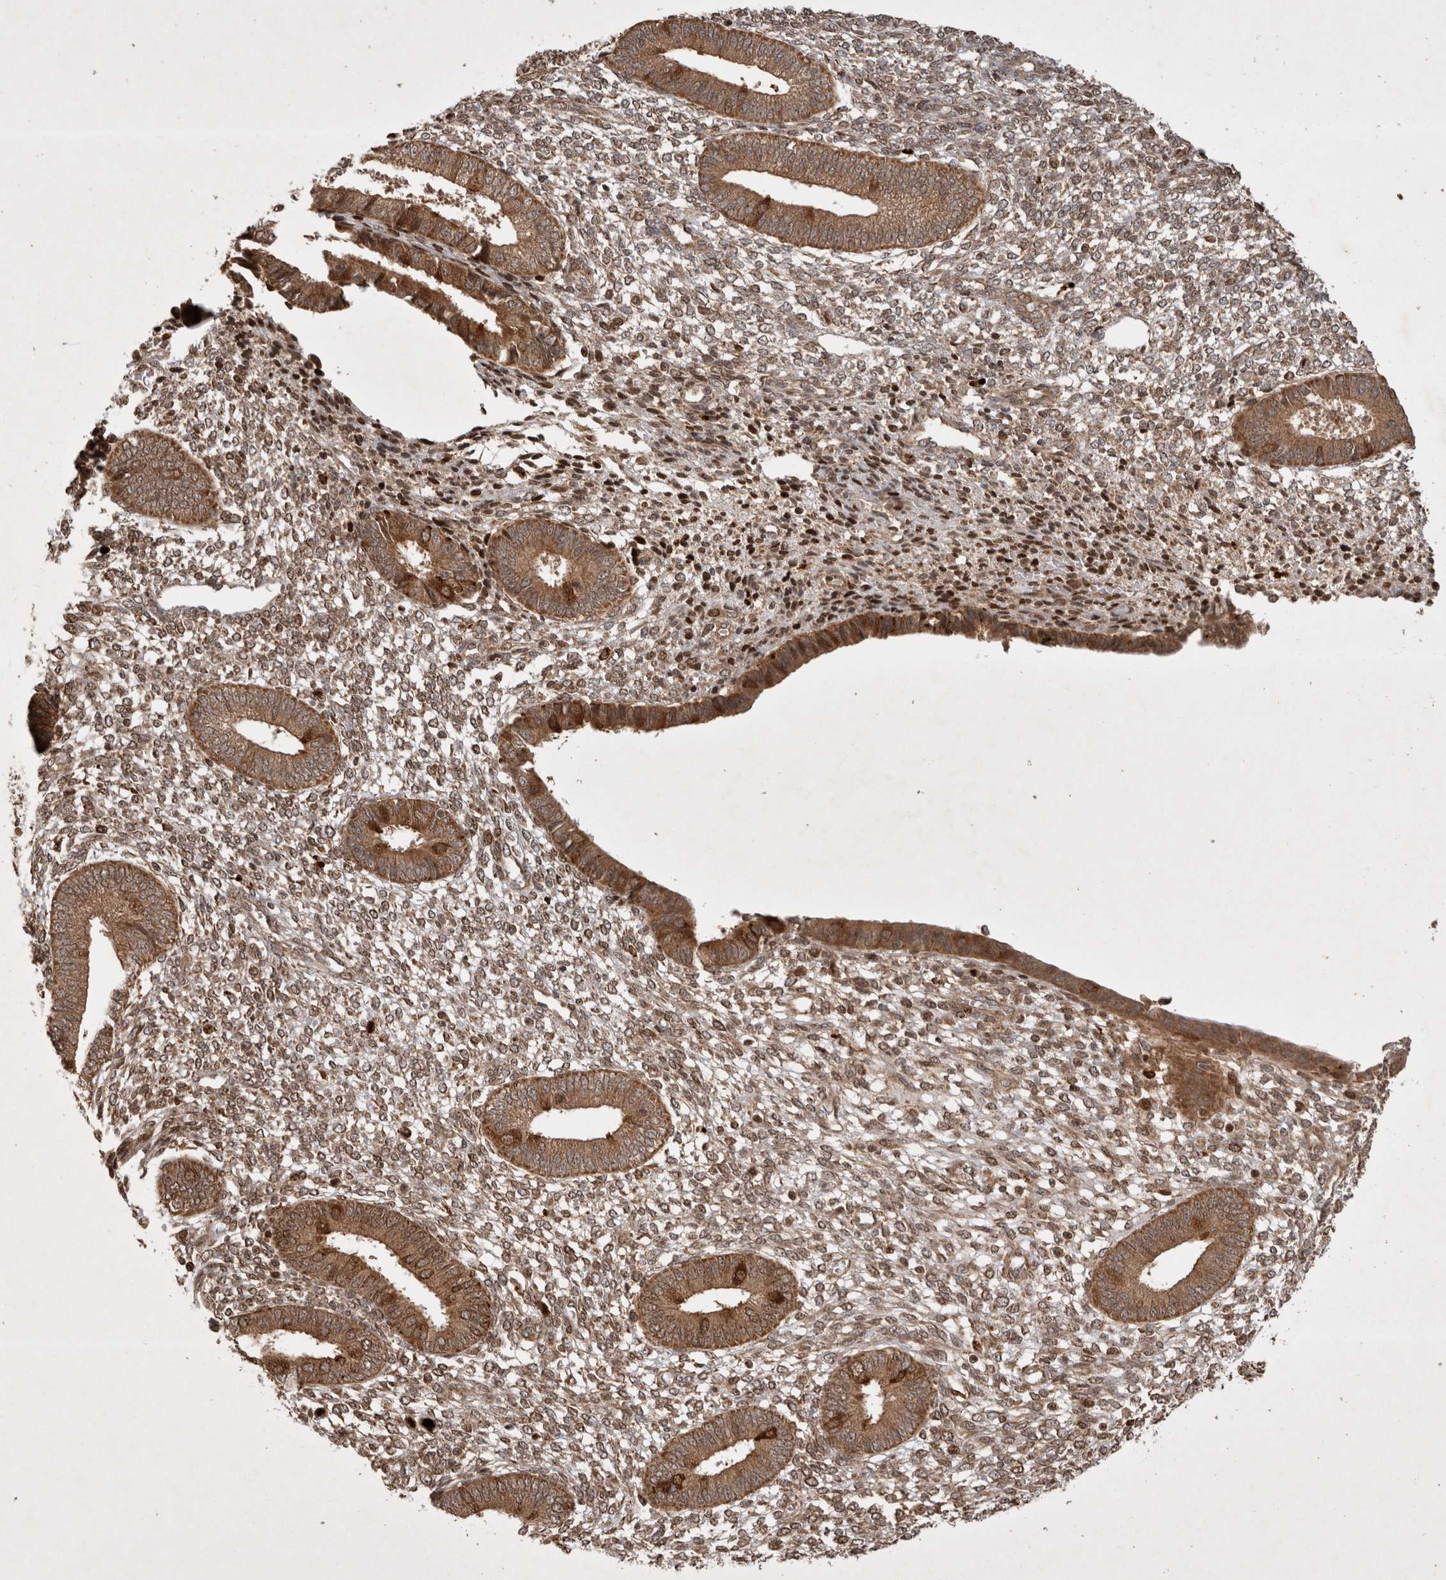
{"staining": {"intensity": "moderate", "quantity": "25%-75%", "location": "cytoplasmic/membranous,nuclear"}, "tissue": "endometrium", "cell_type": "Cells in endometrial stroma", "image_type": "normal", "snomed": [{"axis": "morphology", "description": "Normal tissue, NOS"}, {"axis": "topography", "description": "Endometrium"}], "caption": "The immunohistochemical stain shows moderate cytoplasmic/membranous,nuclear expression in cells in endometrial stroma of benign endometrium. (DAB IHC, brown staining for protein, blue staining for nuclei).", "gene": "FAM221A", "patient": {"sex": "female", "age": 46}}